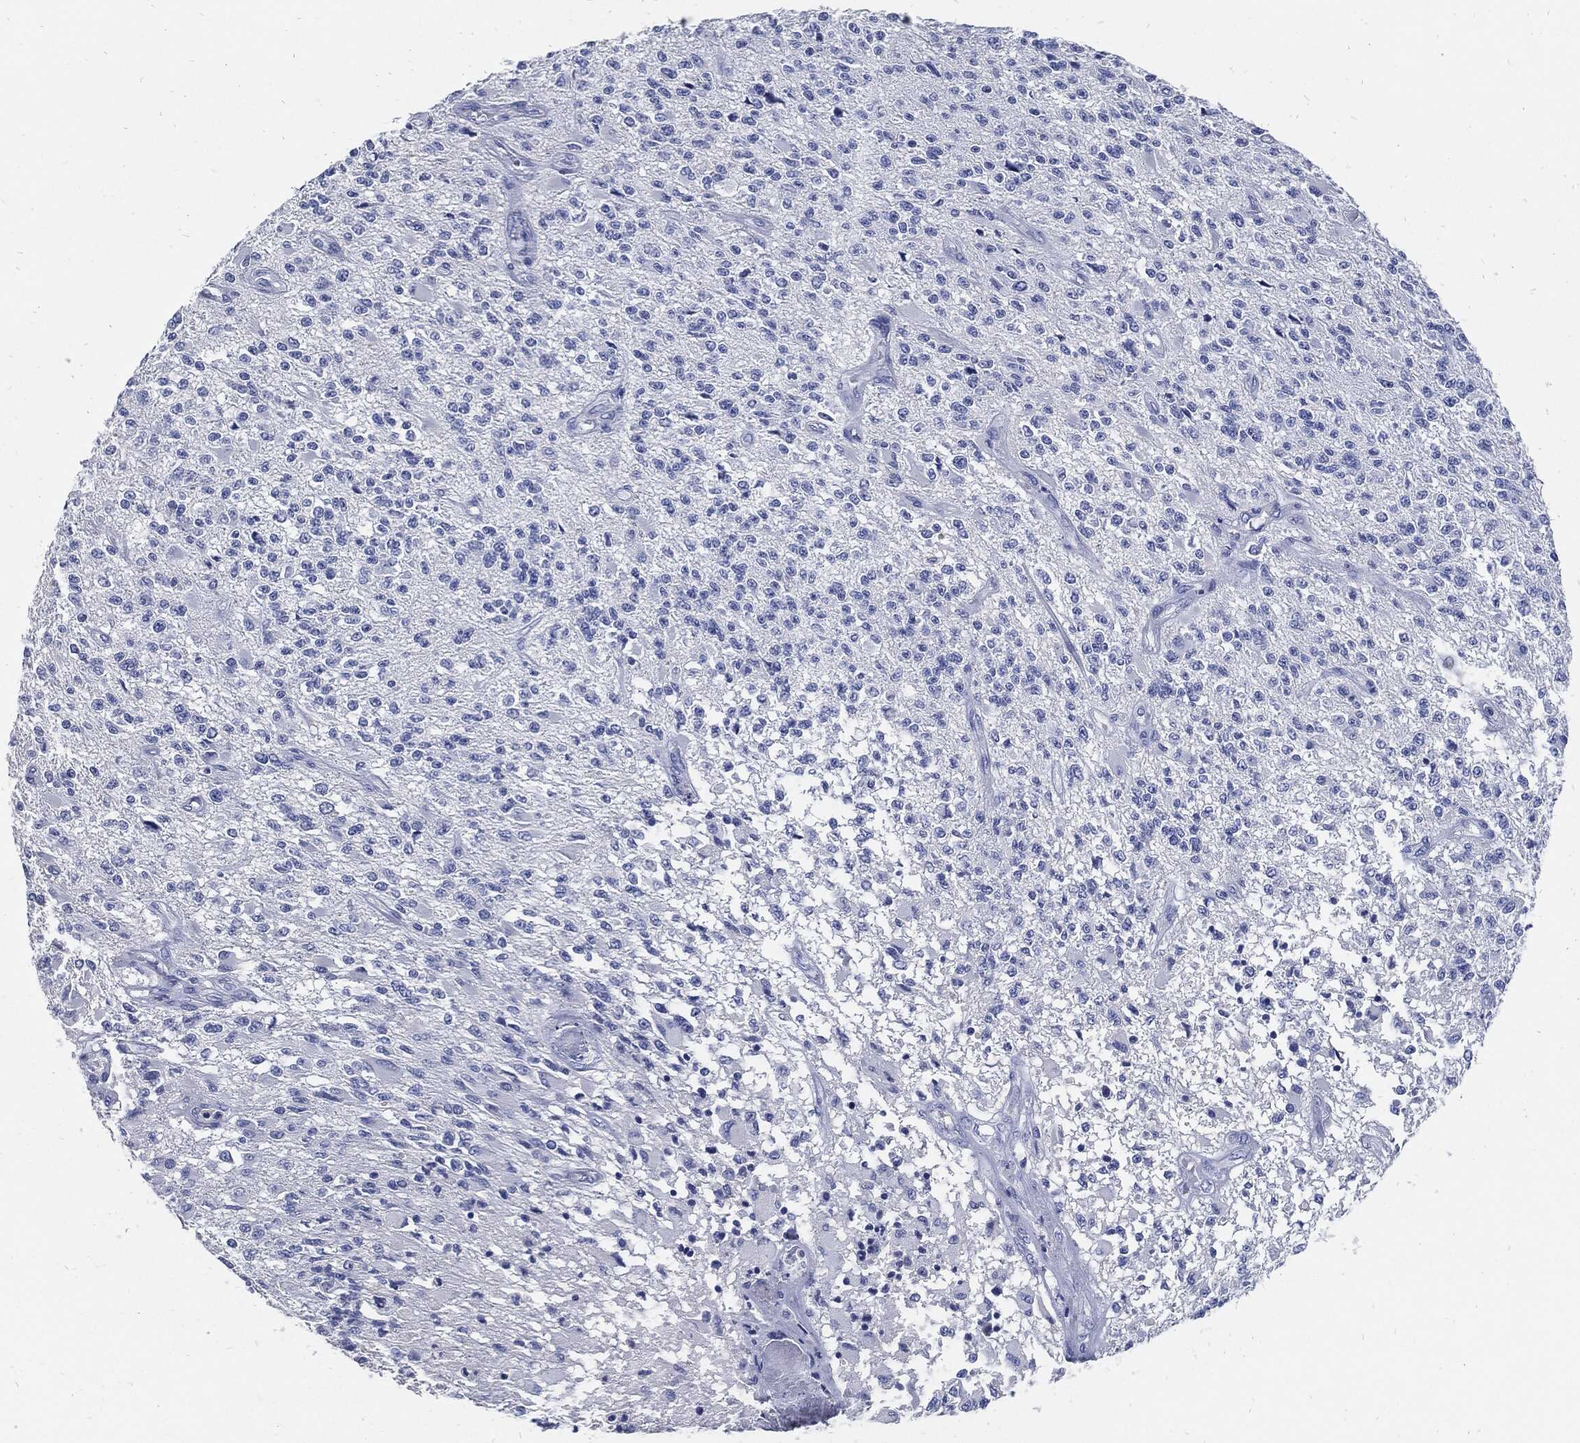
{"staining": {"intensity": "negative", "quantity": "none", "location": "none"}, "tissue": "glioma", "cell_type": "Tumor cells", "image_type": "cancer", "snomed": [{"axis": "morphology", "description": "Glioma, malignant, High grade"}, {"axis": "topography", "description": "Brain"}], "caption": "Malignant glioma (high-grade) was stained to show a protein in brown. There is no significant staining in tumor cells. (DAB IHC with hematoxylin counter stain).", "gene": "FABP4", "patient": {"sex": "female", "age": 63}}